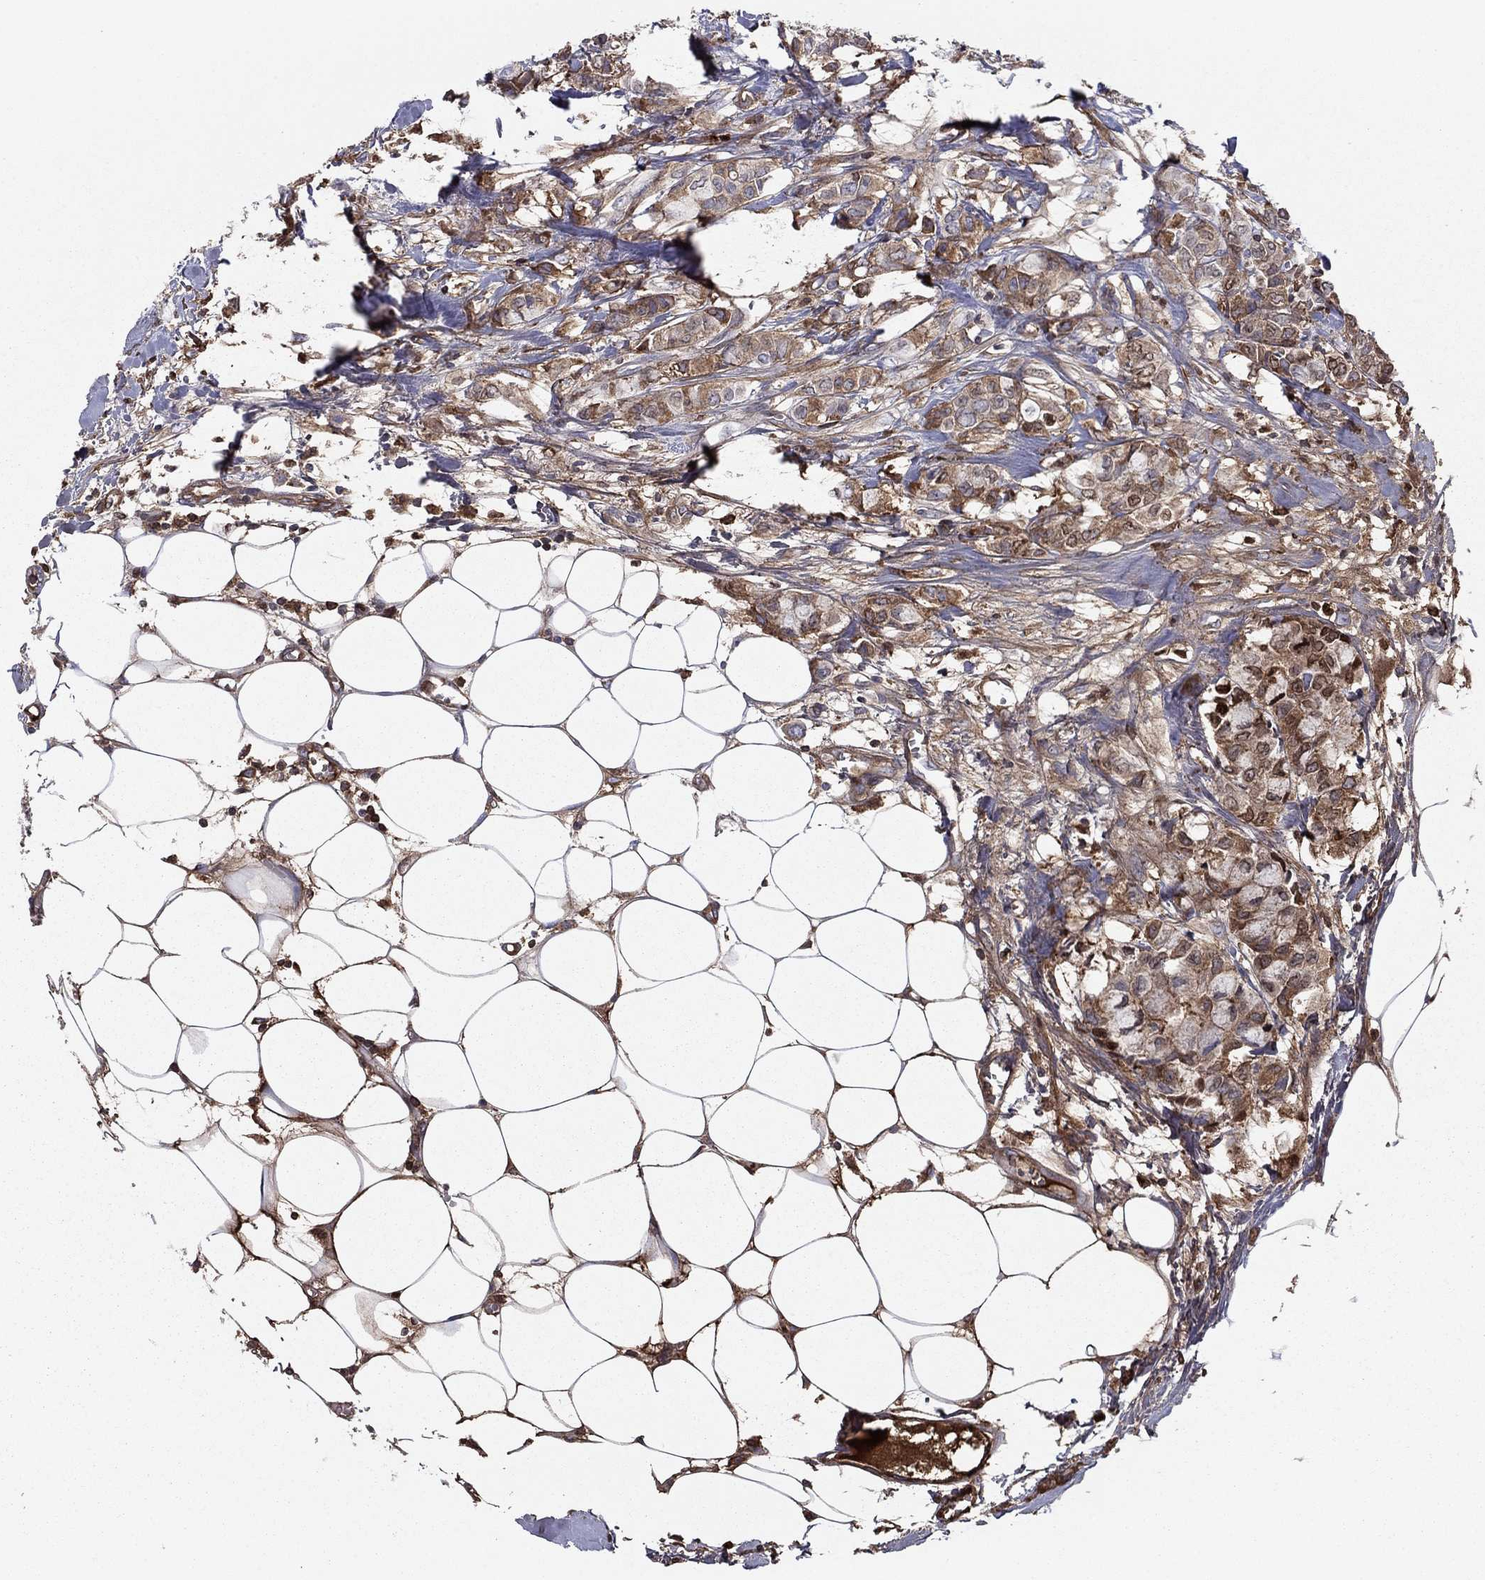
{"staining": {"intensity": "moderate", "quantity": ">75%", "location": "cytoplasmic/membranous"}, "tissue": "breast cancer", "cell_type": "Tumor cells", "image_type": "cancer", "snomed": [{"axis": "morphology", "description": "Duct carcinoma"}, {"axis": "topography", "description": "Breast"}], "caption": "Immunohistochemistry (DAB (3,3'-diaminobenzidine)) staining of breast cancer exhibits moderate cytoplasmic/membranous protein positivity in about >75% of tumor cells.", "gene": "HPX", "patient": {"sex": "female", "age": 85}}